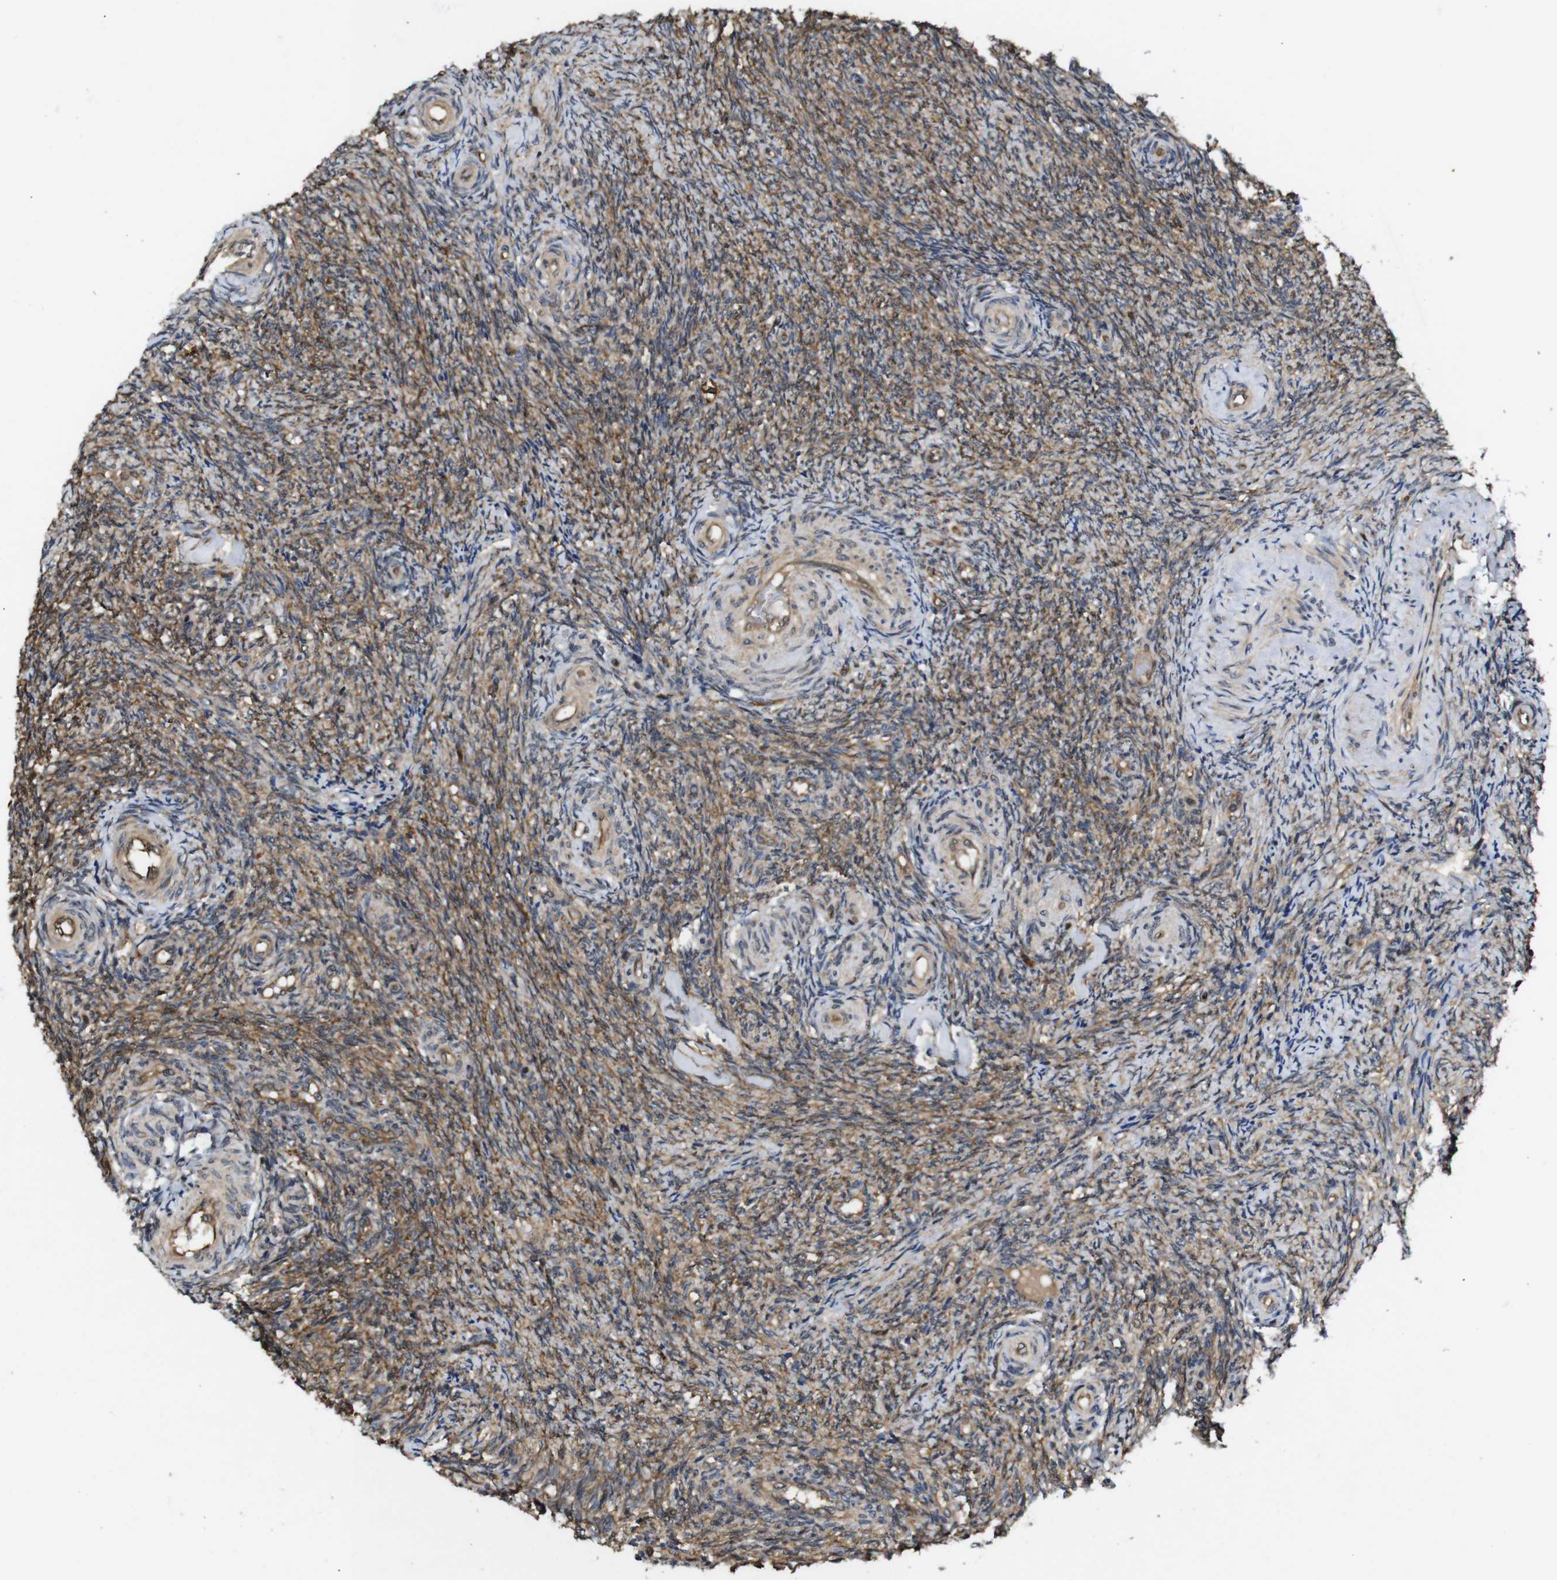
{"staining": {"intensity": "moderate", "quantity": ">75%", "location": "cytoplasmic/membranous"}, "tissue": "ovary", "cell_type": "Follicle cells", "image_type": "normal", "snomed": [{"axis": "morphology", "description": "Normal tissue, NOS"}, {"axis": "topography", "description": "Ovary"}], "caption": "Normal ovary was stained to show a protein in brown. There is medium levels of moderate cytoplasmic/membranous expression in approximately >75% of follicle cells.", "gene": "RIPK1", "patient": {"sex": "female", "age": 41}}